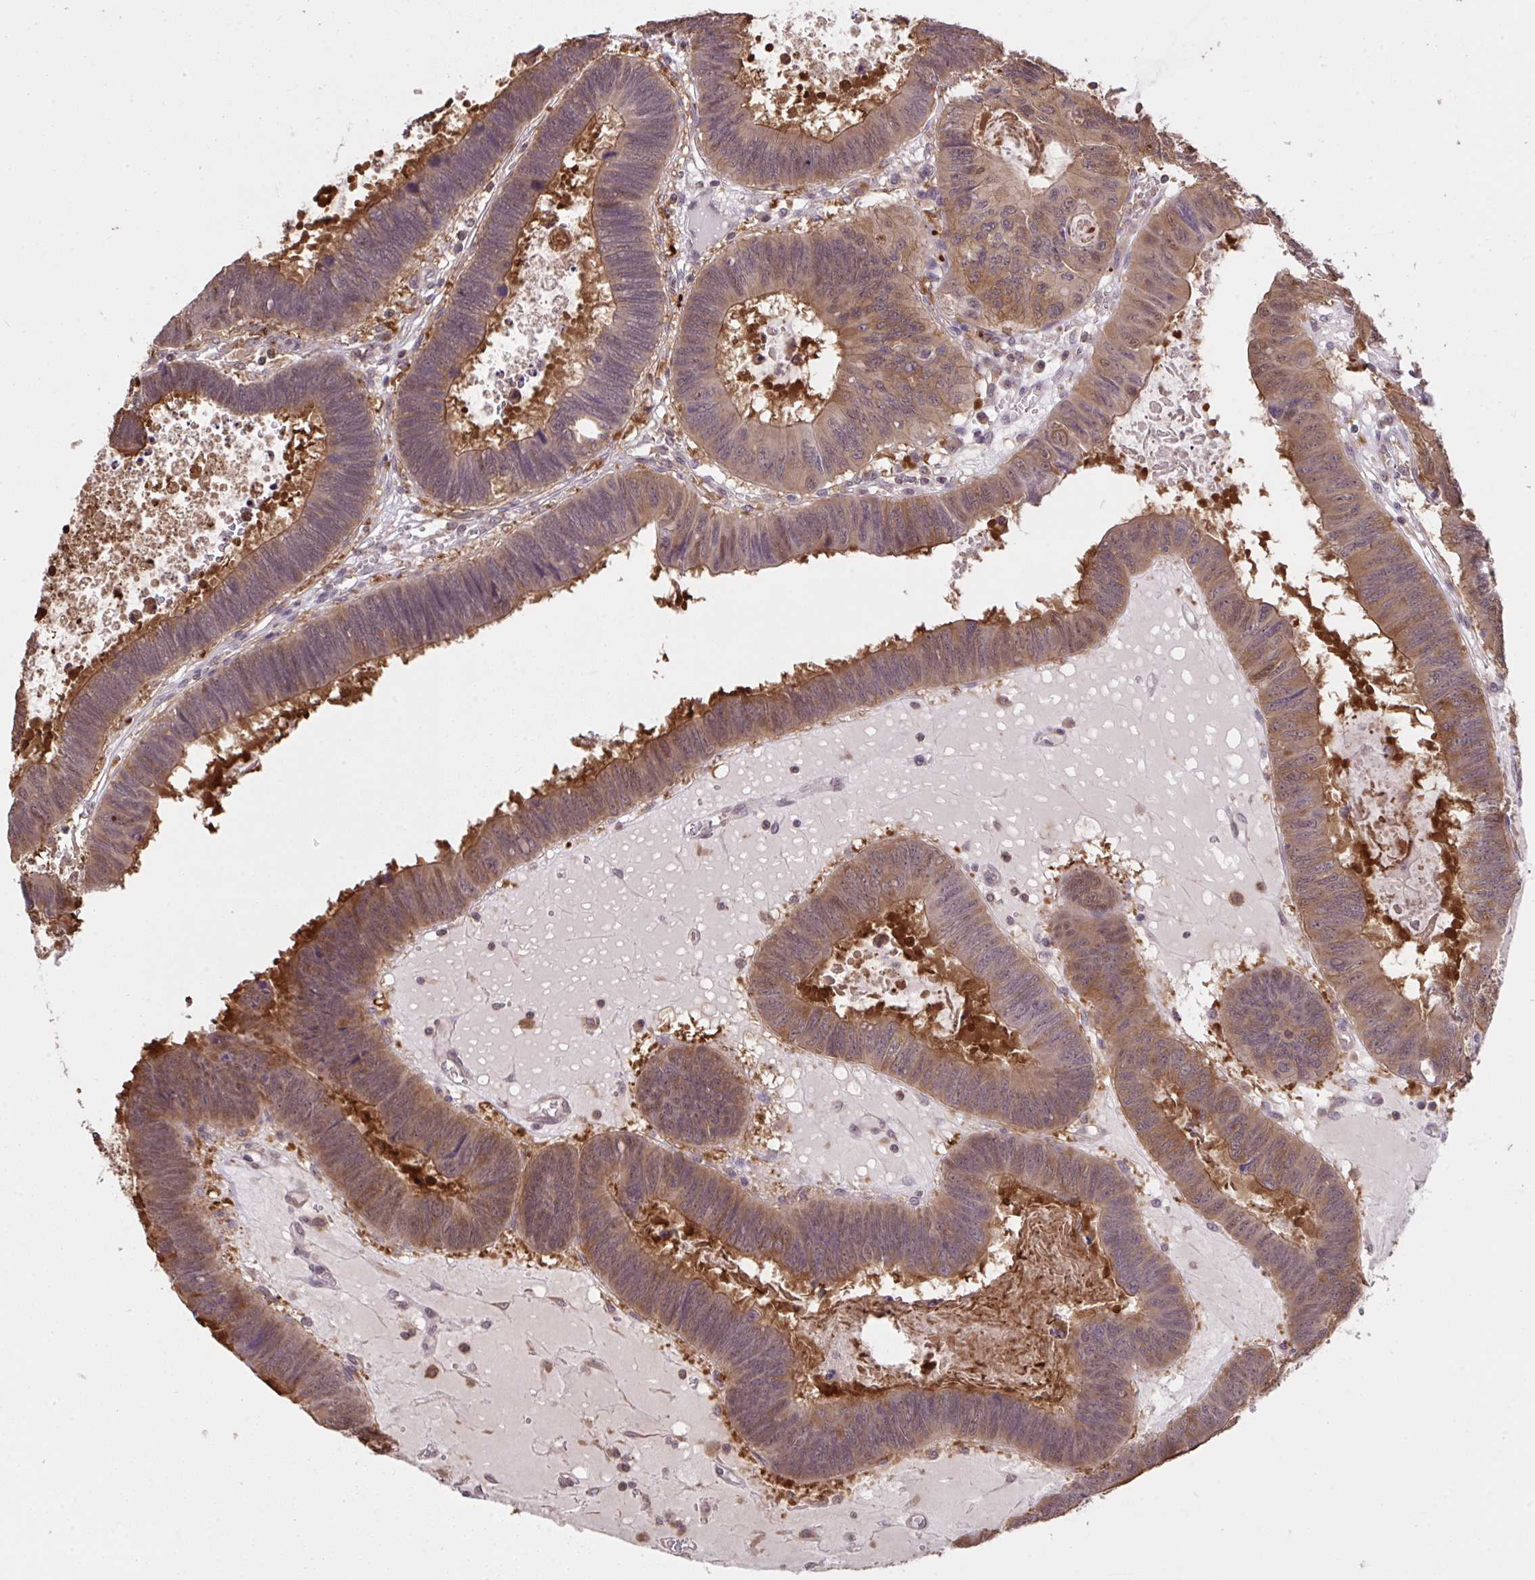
{"staining": {"intensity": "moderate", "quantity": ">75%", "location": "cytoplasmic/membranous"}, "tissue": "colorectal cancer", "cell_type": "Tumor cells", "image_type": "cancer", "snomed": [{"axis": "morphology", "description": "Adenocarcinoma, NOS"}, {"axis": "topography", "description": "Colon"}], "caption": "Immunohistochemical staining of human adenocarcinoma (colorectal) demonstrates medium levels of moderate cytoplasmic/membranous protein expression in about >75% of tumor cells. The protein of interest is stained brown, and the nuclei are stained in blue (DAB (3,3'-diaminobenzidine) IHC with brightfield microscopy, high magnification).", "gene": "C12orf57", "patient": {"sex": "male", "age": 62}}